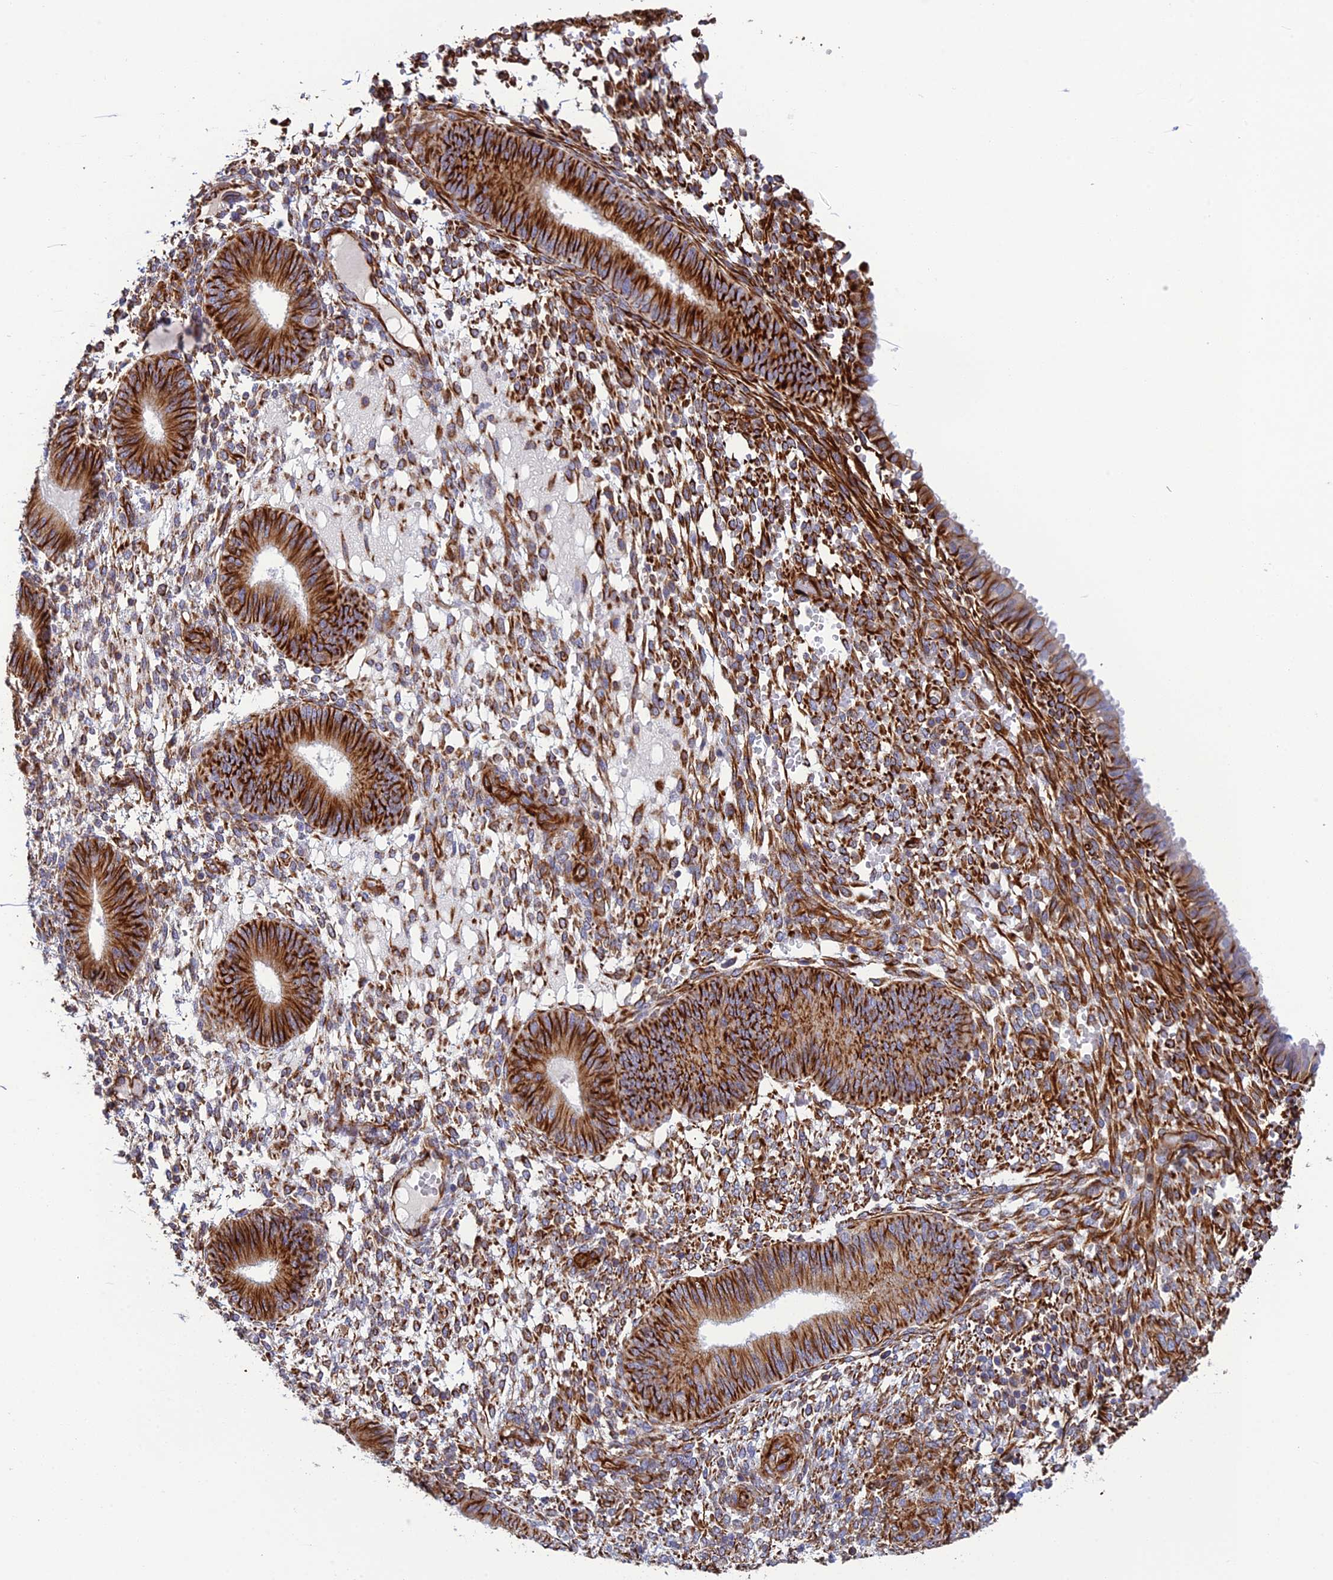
{"staining": {"intensity": "strong", "quantity": "25%-75%", "location": "cytoplasmic/membranous"}, "tissue": "endometrium", "cell_type": "Cells in endometrial stroma", "image_type": "normal", "snomed": [{"axis": "morphology", "description": "Normal tissue, NOS"}, {"axis": "topography", "description": "Endometrium"}], "caption": "A high-resolution histopathology image shows immunohistochemistry (IHC) staining of normal endometrium, which exhibits strong cytoplasmic/membranous expression in approximately 25%-75% of cells in endometrial stroma. (Brightfield microscopy of DAB IHC at high magnification).", "gene": "FBXL20", "patient": {"sex": "female", "age": 49}}